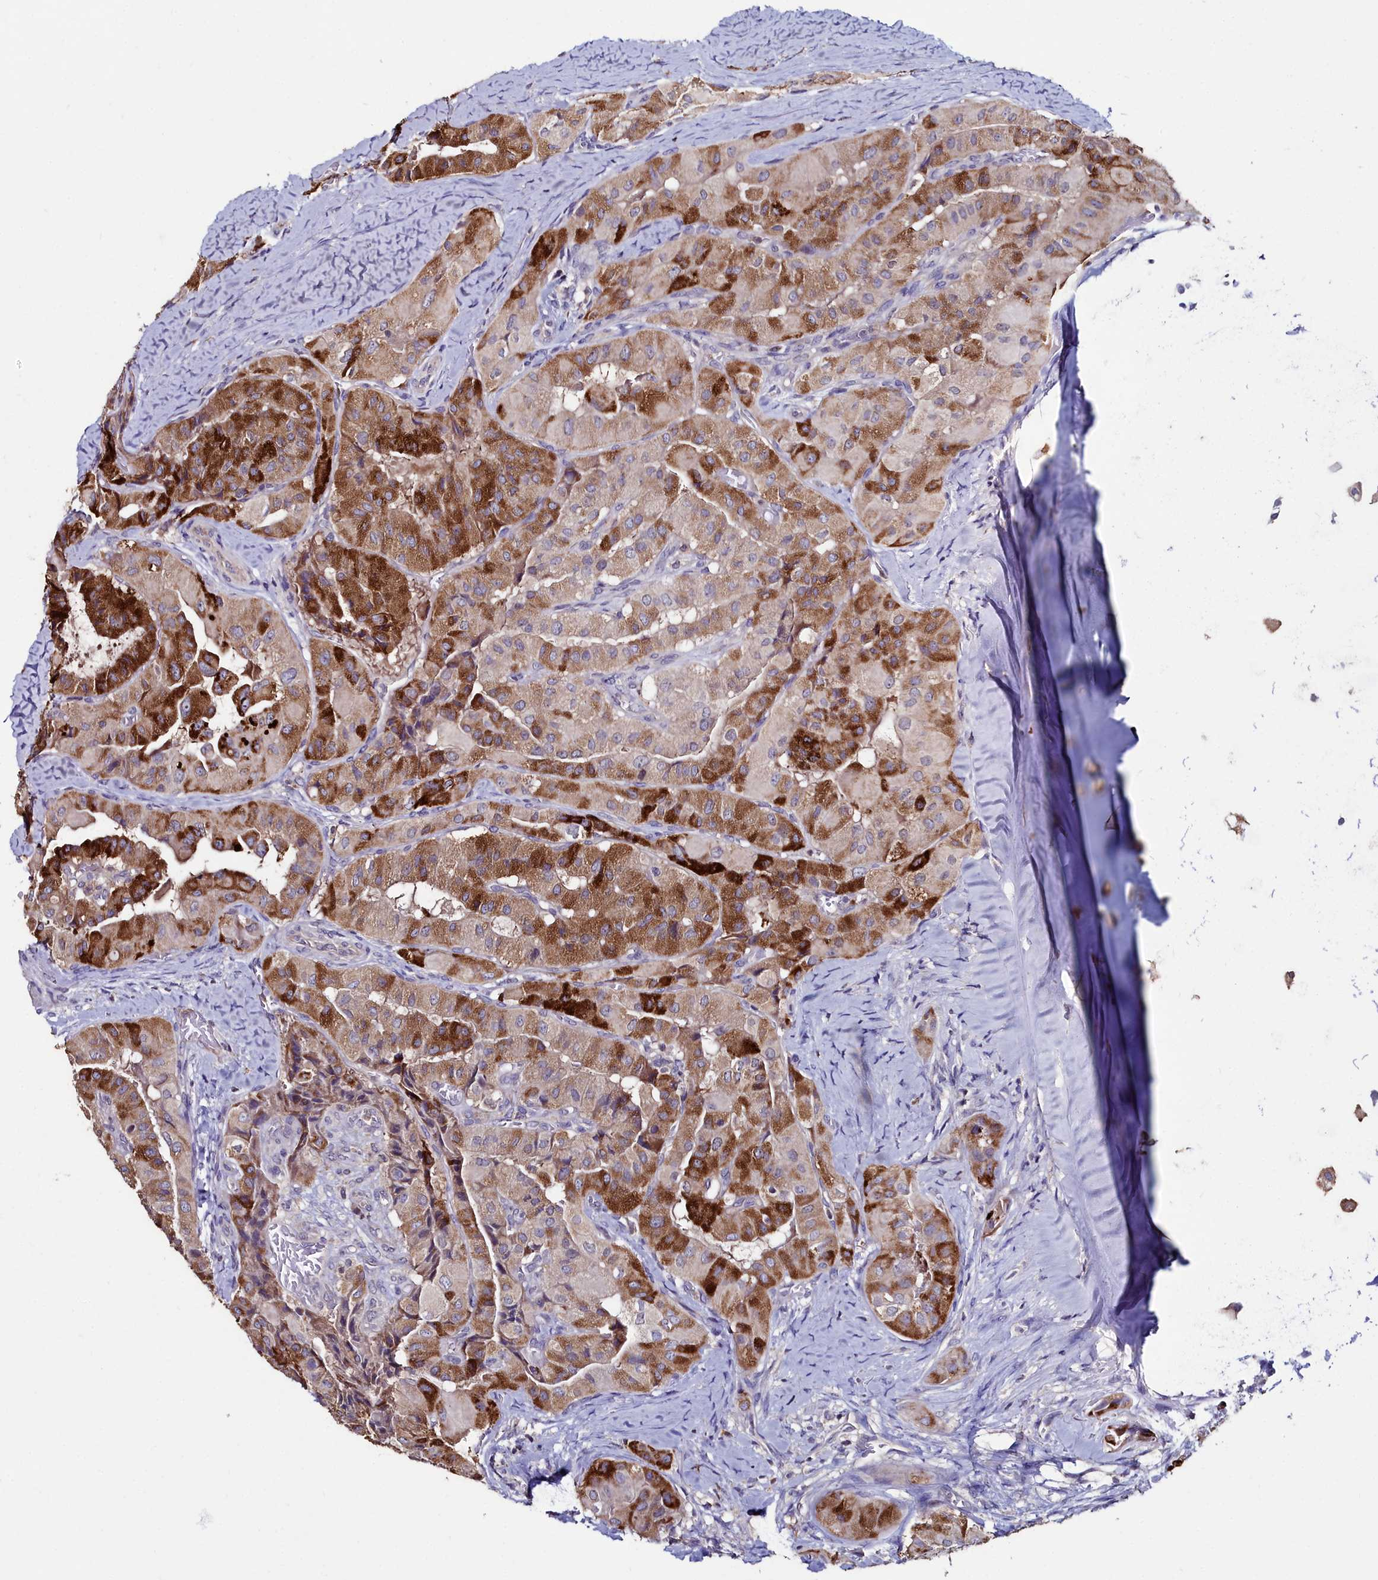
{"staining": {"intensity": "strong", "quantity": "25%-75%", "location": "cytoplasmic/membranous"}, "tissue": "thyroid cancer", "cell_type": "Tumor cells", "image_type": "cancer", "snomed": [{"axis": "morphology", "description": "Normal tissue, NOS"}, {"axis": "morphology", "description": "Papillary adenocarcinoma, NOS"}, {"axis": "topography", "description": "Thyroid gland"}], "caption": "Immunohistochemical staining of papillary adenocarcinoma (thyroid) displays high levels of strong cytoplasmic/membranous protein staining in approximately 25%-75% of tumor cells.", "gene": "AMBRA1", "patient": {"sex": "female", "age": 59}}